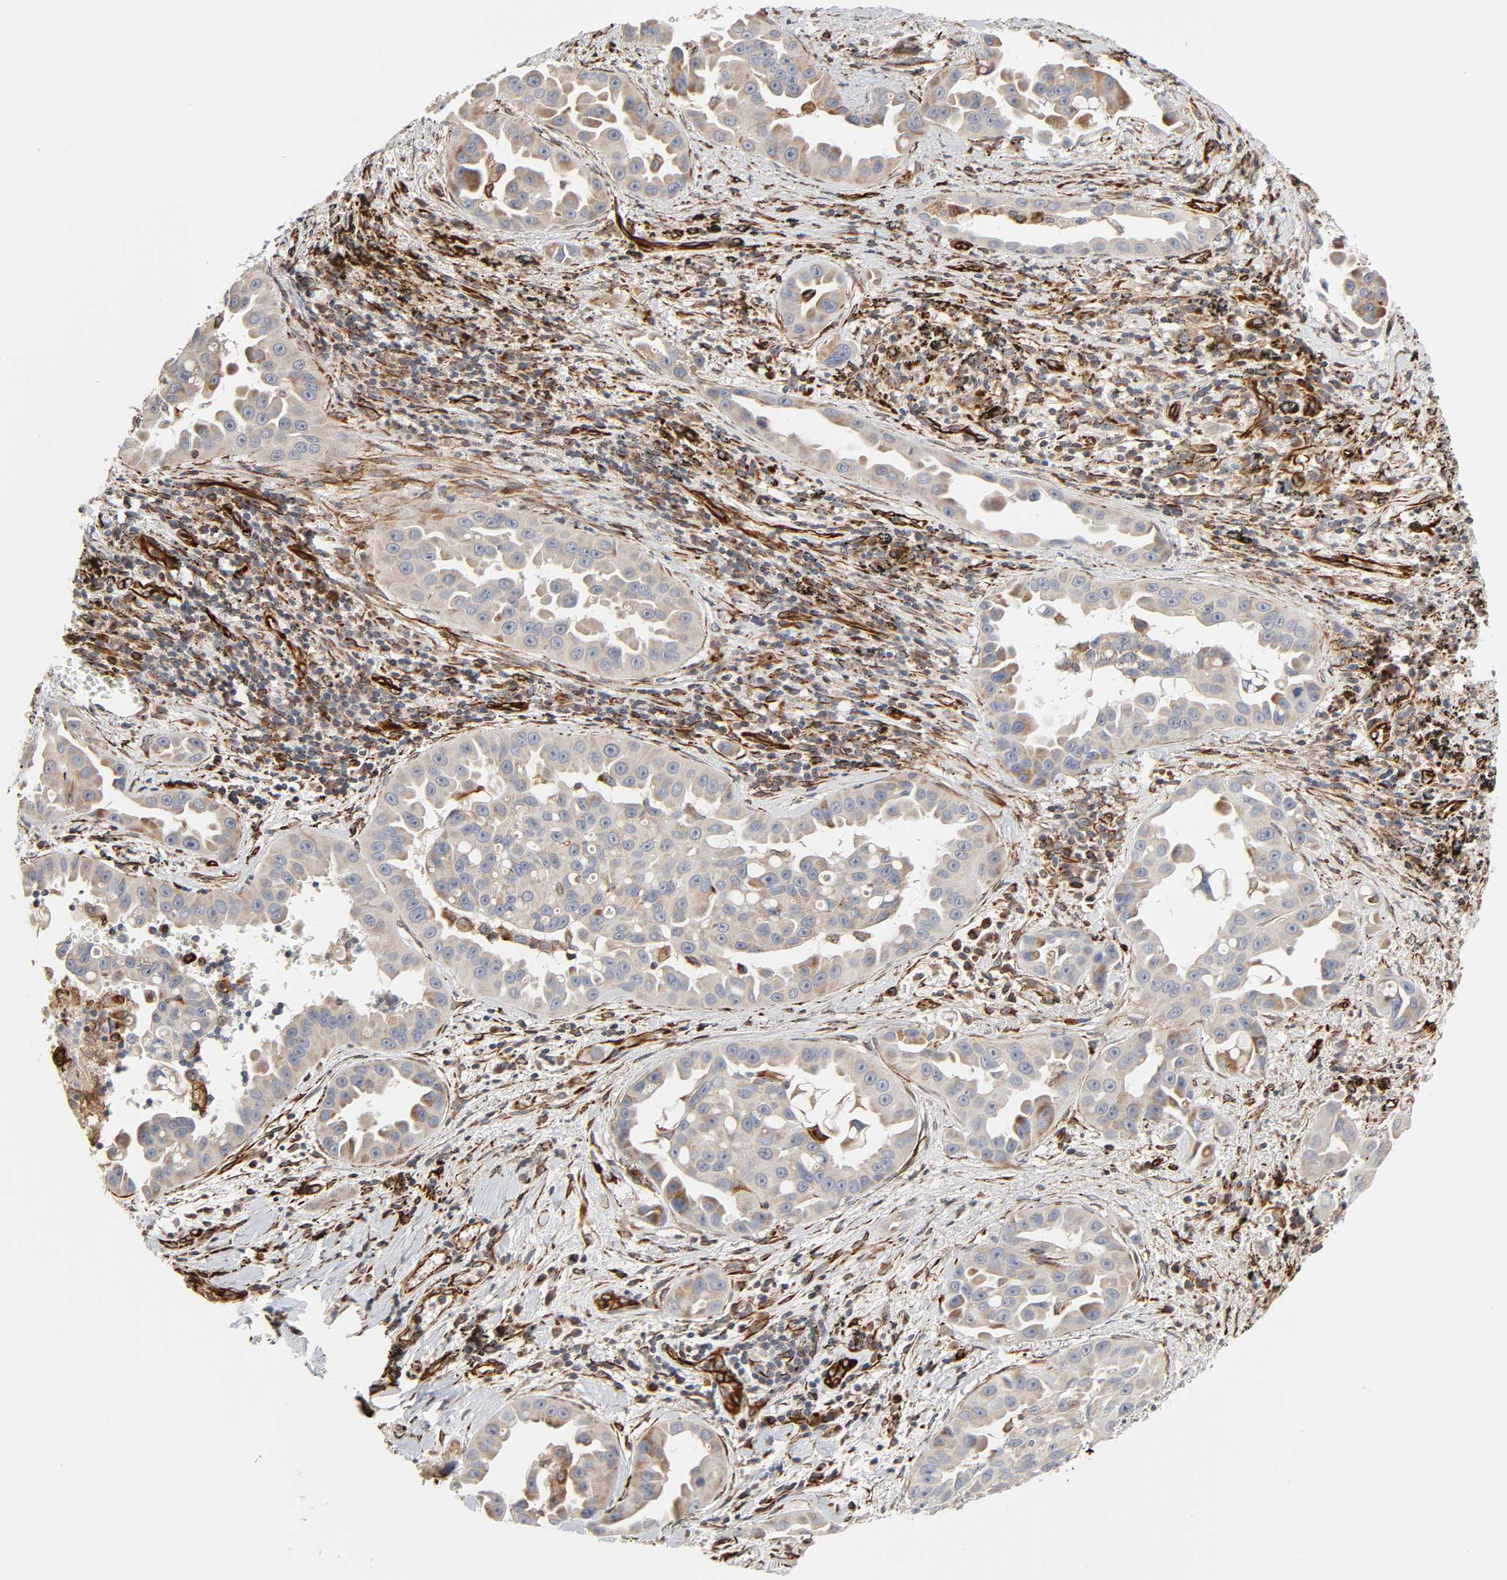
{"staining": {"intensity": "moderate", "quantity": ">75%", "location": "cytoplasmic/membranous"}, "tissue": "lung cancer", "cell_type": "Tumor cells", "image_type": "cancer", "snomed": [{"axis": "morphology", "description": "Normal tissue, NOS"}, {"axis": "morphology", "description": "Adenocarcinoma, NOS"}, {"axis": "topography", "description": "Bronchus"}], "caption": "This photomicrograph shows lung cancer stained with immunohistochemistry to label a protein in brown. The cytoplasmic/membranous of tumor cells show moderate positivity for the protein. Nuclei are counter-stained blue.", "gene": "FAM118A", "patient": {"sex": "male", "age": 68}}